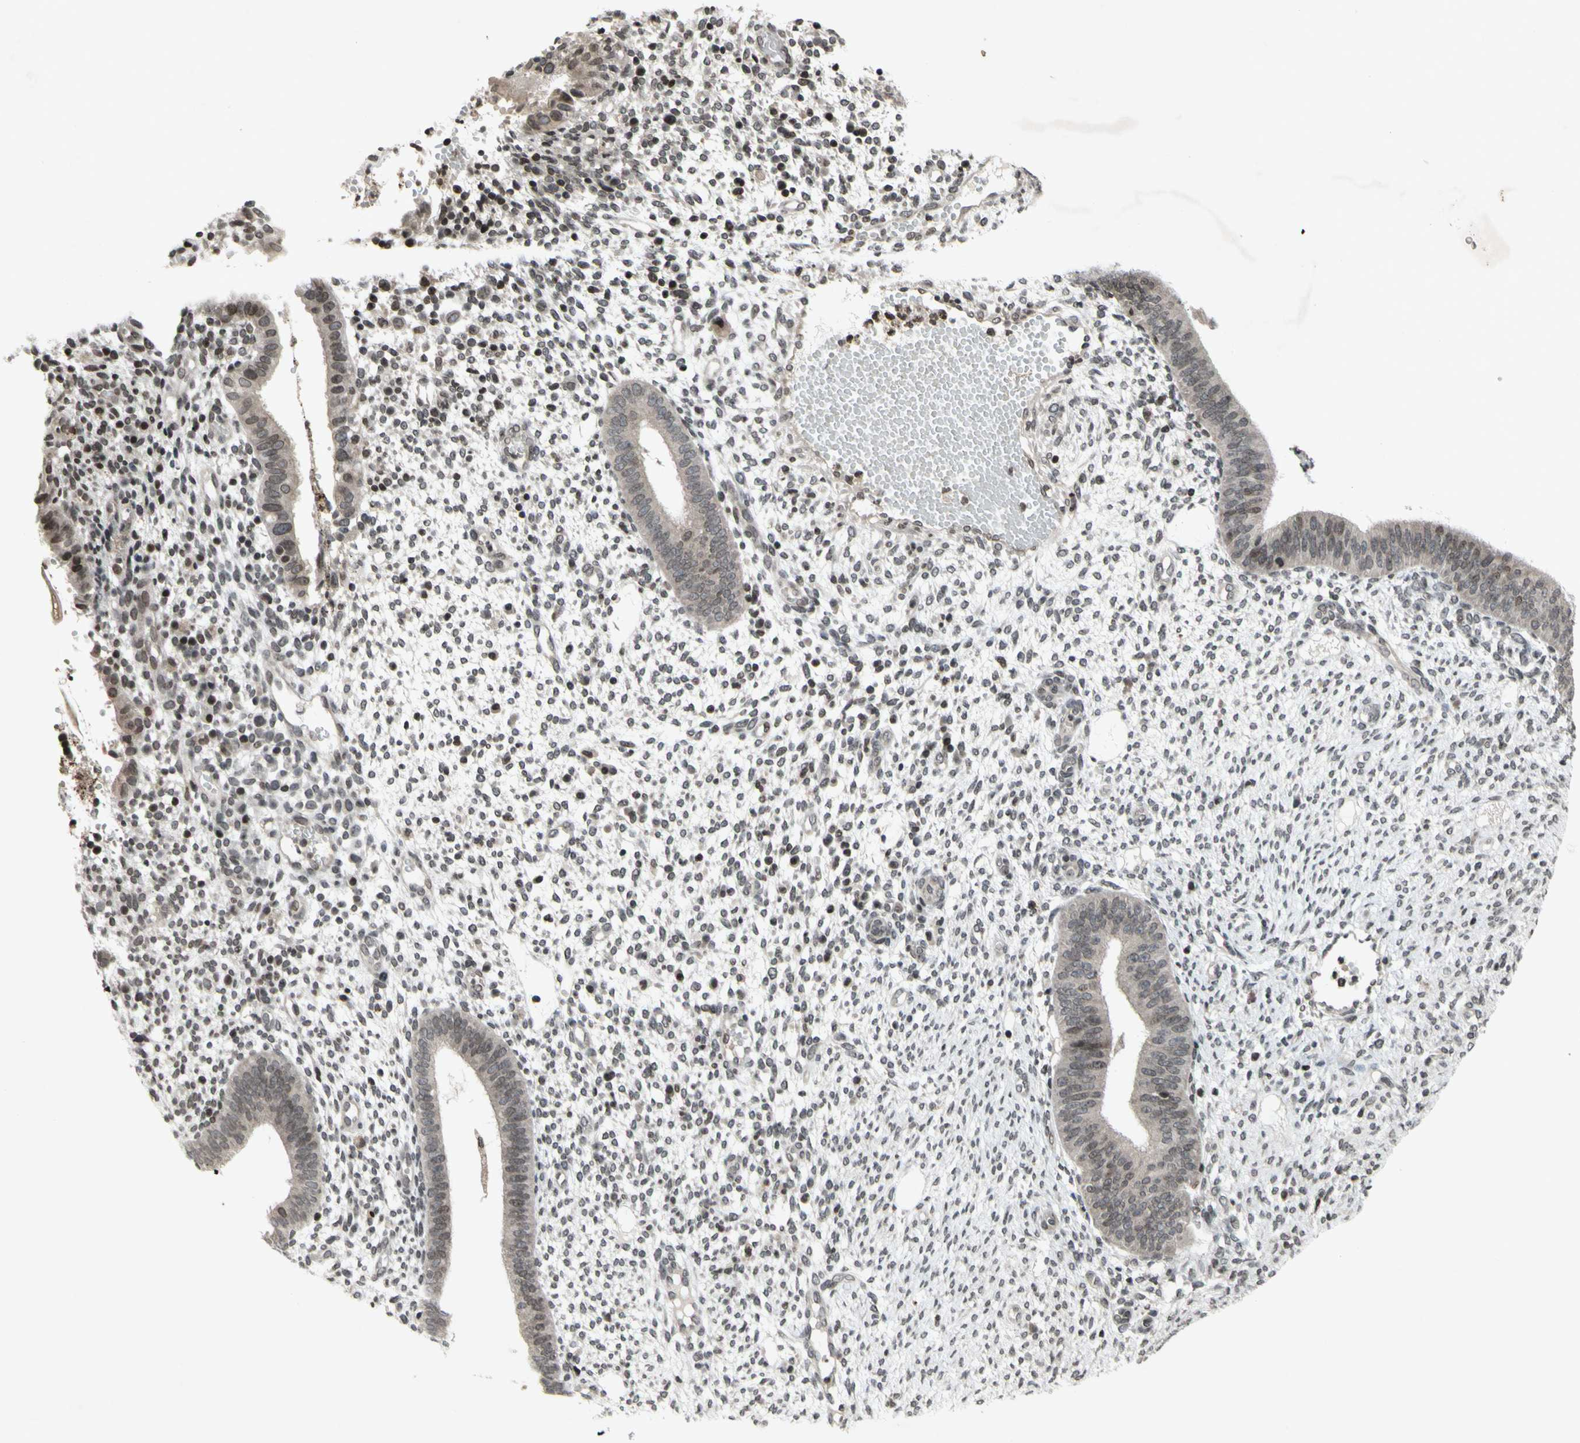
{"staining": {"intensity": "weak", "quantity": "25%-75%", "location": "nuclear"}, "tissue": "endometrium", "cell_type": "Cells in endometrial stroma", "image_type": "normal", "snomed": [{"axis": "morphology", "description": "Normal tissue, NOS"}, {"axis": "topography", "description": "Endometrium"}], "caption": "Weak nuclear staining for a protein is appreciated in about 25%-75% of cells in endometrial stroma of normal endometrium using immunohistochemistry.", "gene": "XPO1", "patient": {"sex": "female", "age": 35}}